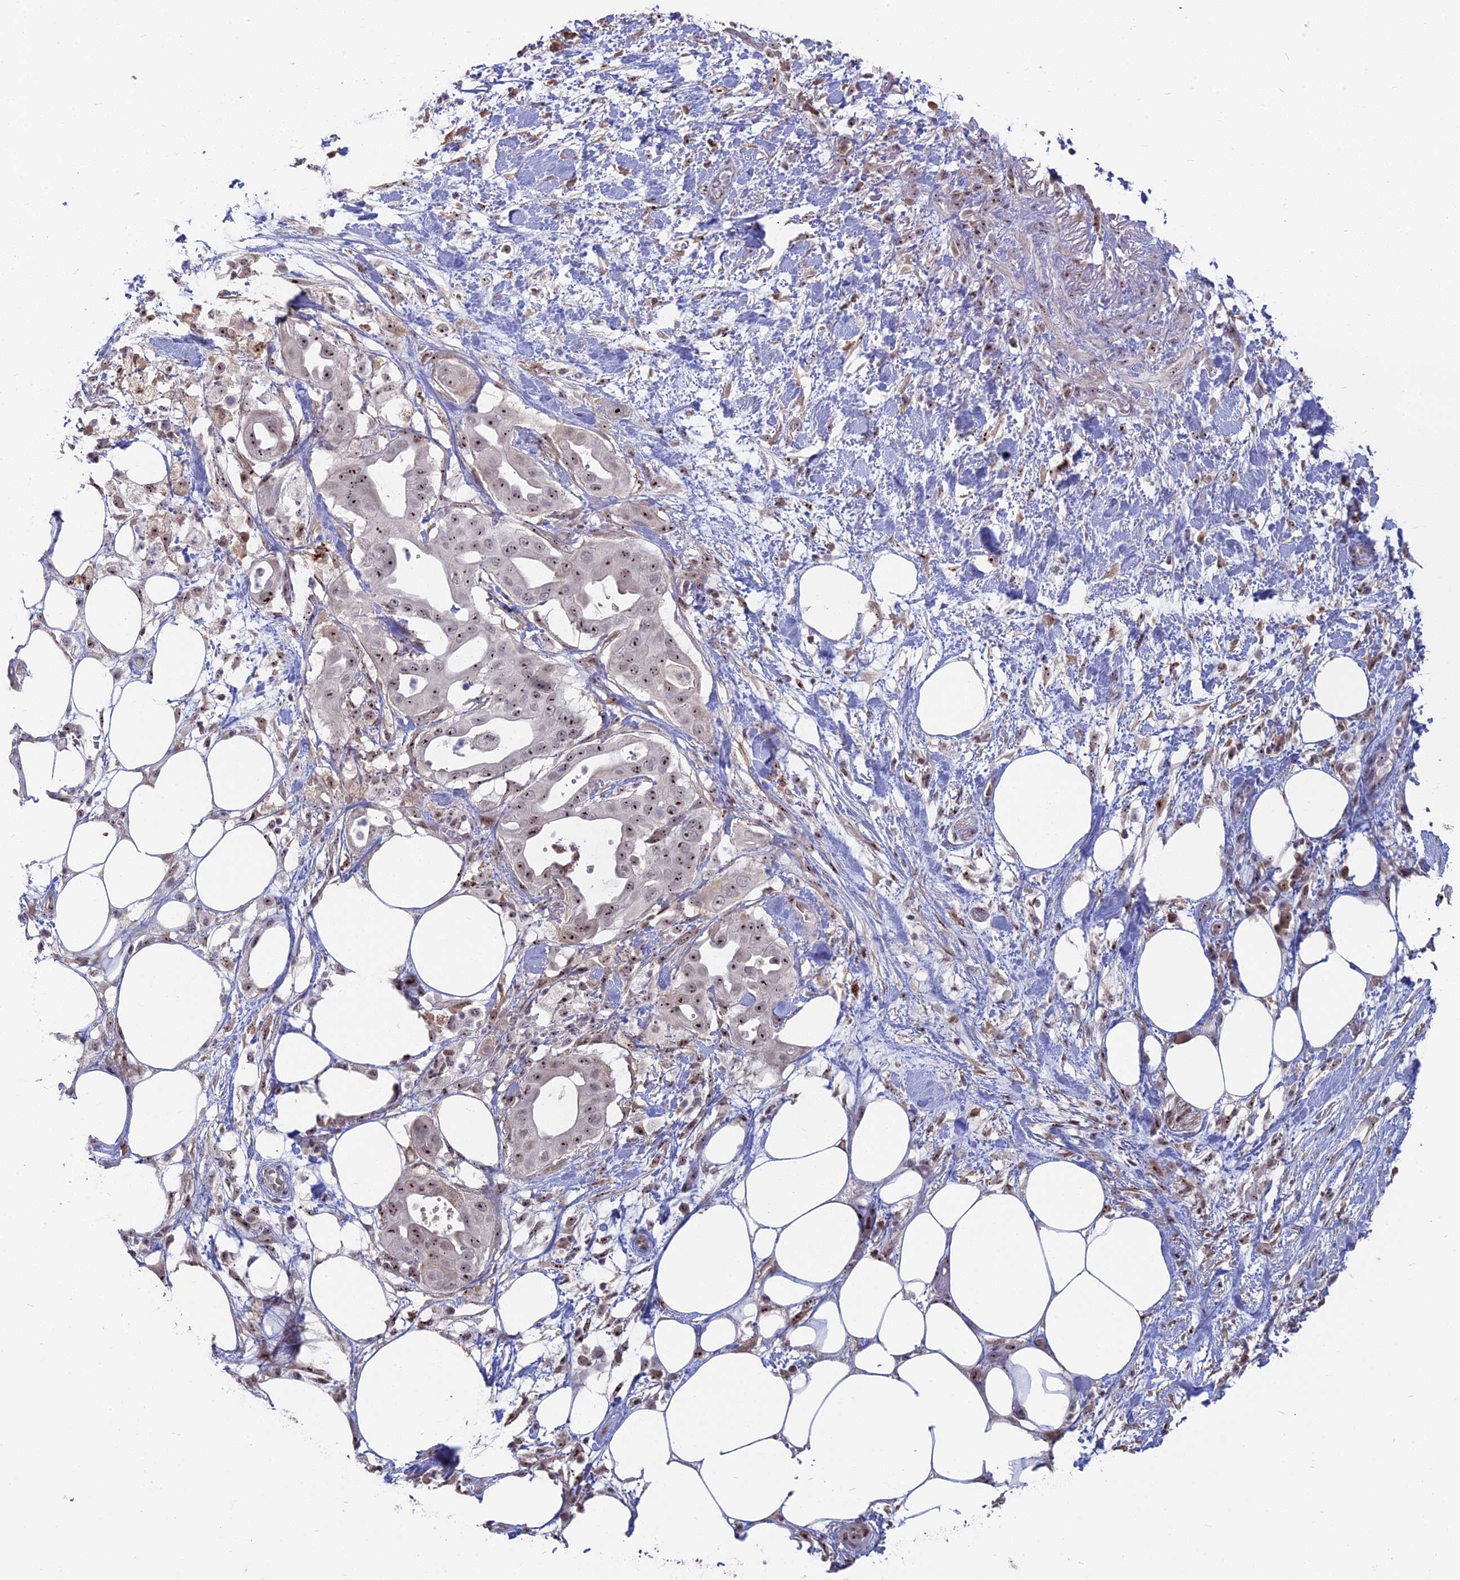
{"staining": {"intensity": "moderate", "quantity": "25%-75%", "location": "nuclear"}, "tissue": "pancreatic cancer", "cell_type": "Tumor cells", "image_type": "cancer", "snomed": [{"axis": "morphology", "description": "Adenocarcinoma, NOS"}, {"axis": "topography", "description": "Pancreas"}], "caption": "An immunohistochemistry photomicrograph of neoplastic tissue is shown. Protein staining in brown highlights moderate nuclear positivity in pancreatic cancer (adenocarcinoma) within tumor cells.", "gene": "FAM131A", "patient": {"sex": "male", "age": 68}}